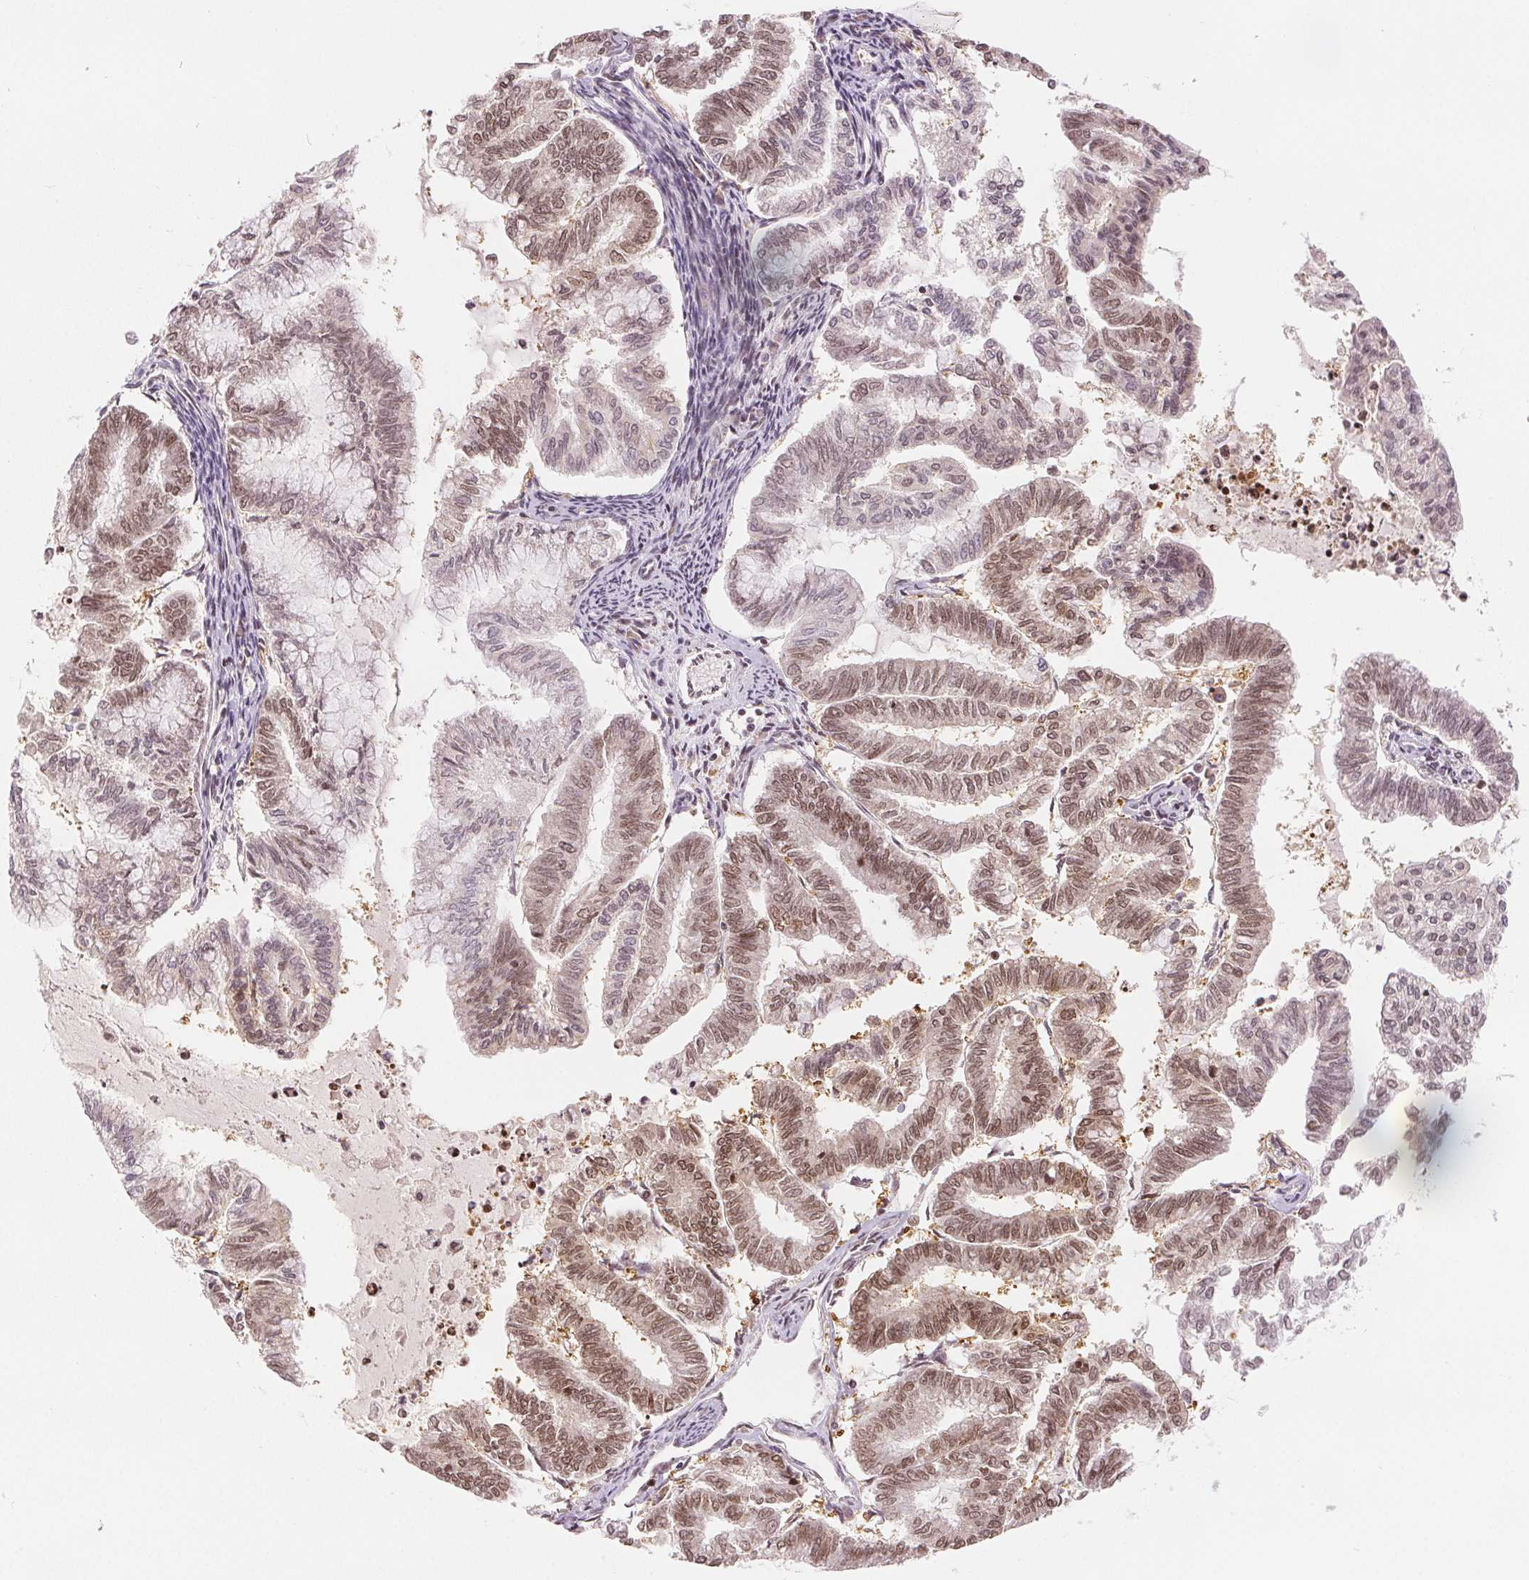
{"staining": {"intensity": "moderate", "quantity": ">75%", "location": "nuclear"}, "tissue": "endometrial cancer", "cell_type": "Tumor cells", "image_type": "cancer", "snomed": [{"axis": "morphology", "description": "Adenocarcinoma, NOS"}, {"axis": "topography", "description": "Endometrium"}], "caption": "Endometrial adenocarcinoma was stained to show a protein in brown. There is medium levels of moderate nuclear staining in about >75% of tumor cells. (IHC, brightfield microscopy, high magnification).", "gene": "DEK", "patient": {"sex": "female", "age": 79}}